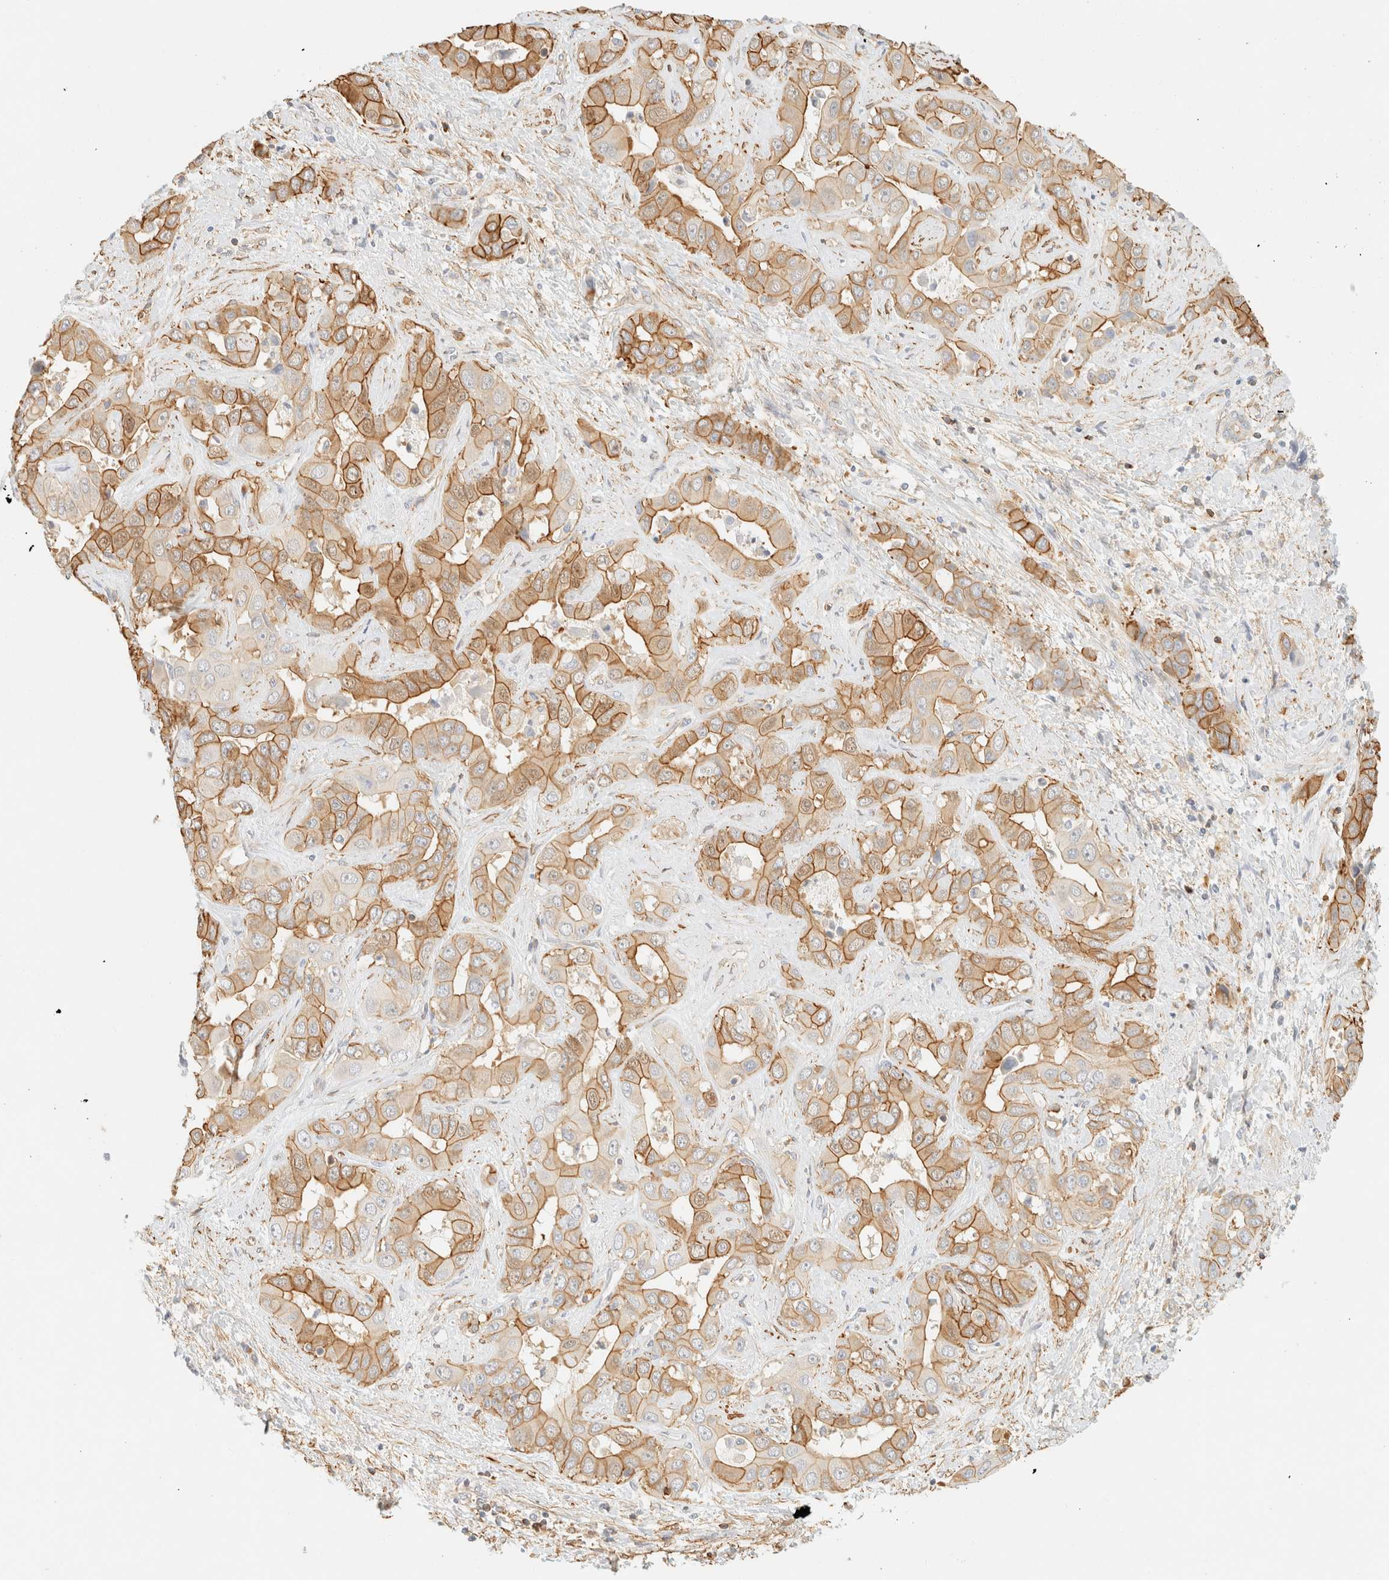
{"staining": {"intensity": "moderate", "quantity": ">75%", "location": "cytoplasmic/membranous"}, "tissue": "liver cancer", "cell_type": "Tumor cells", "image_type": "cancer", "snomed": [{"axis": "morphology", "description": "Cholangiocarcinoma"}, {"axis": "topography", "description": "Liver"}], "caption": "IHC of human liver cancer (cholangiocarcinoma) displays medium levels of moderate cytoplasmic/membranous positivity in about >75% of tumor cells.", "gene": "OTOP2", "patient": {"sex": "female", "age": 52}}